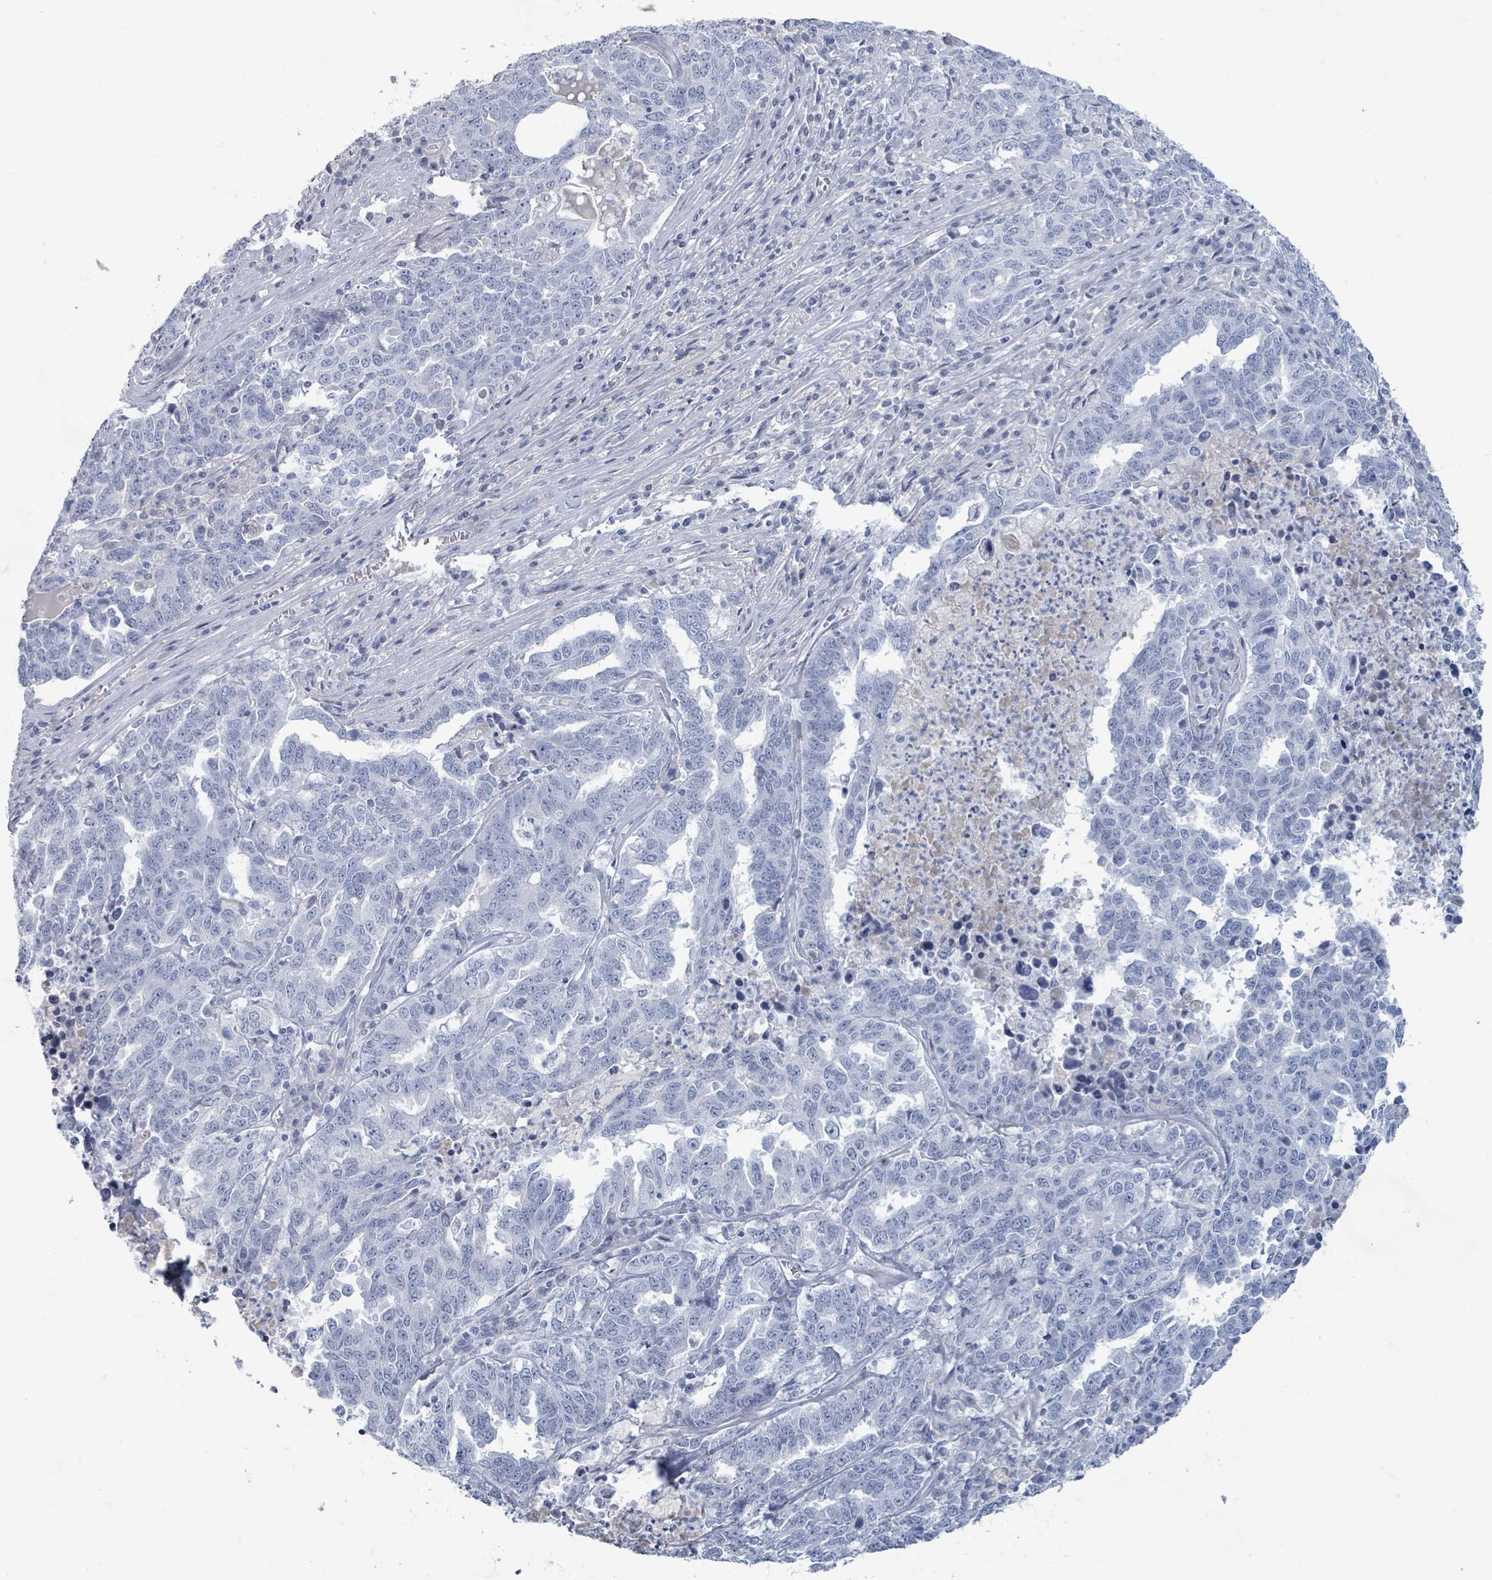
{"staining": {"intensity": "negative", "quantity": "none", "location": "none"}, "tissue": "ovarian cancer", "cell_type": "Tumor cells", "image_type": "cancer", "snomed": [{"axis": "morphology", "description": "Carcinoma, endometroid"}, {"axis": "topography", "description": "Ovary"}], "caption": "This is an immunohistochemistry (IHC) histopathology image of ovarian cancer (endometroid carcinoma). There is no positivity in tumor cells.", "gene": "TAS2R1", "patient": {"sex": "female", "age": 62}}